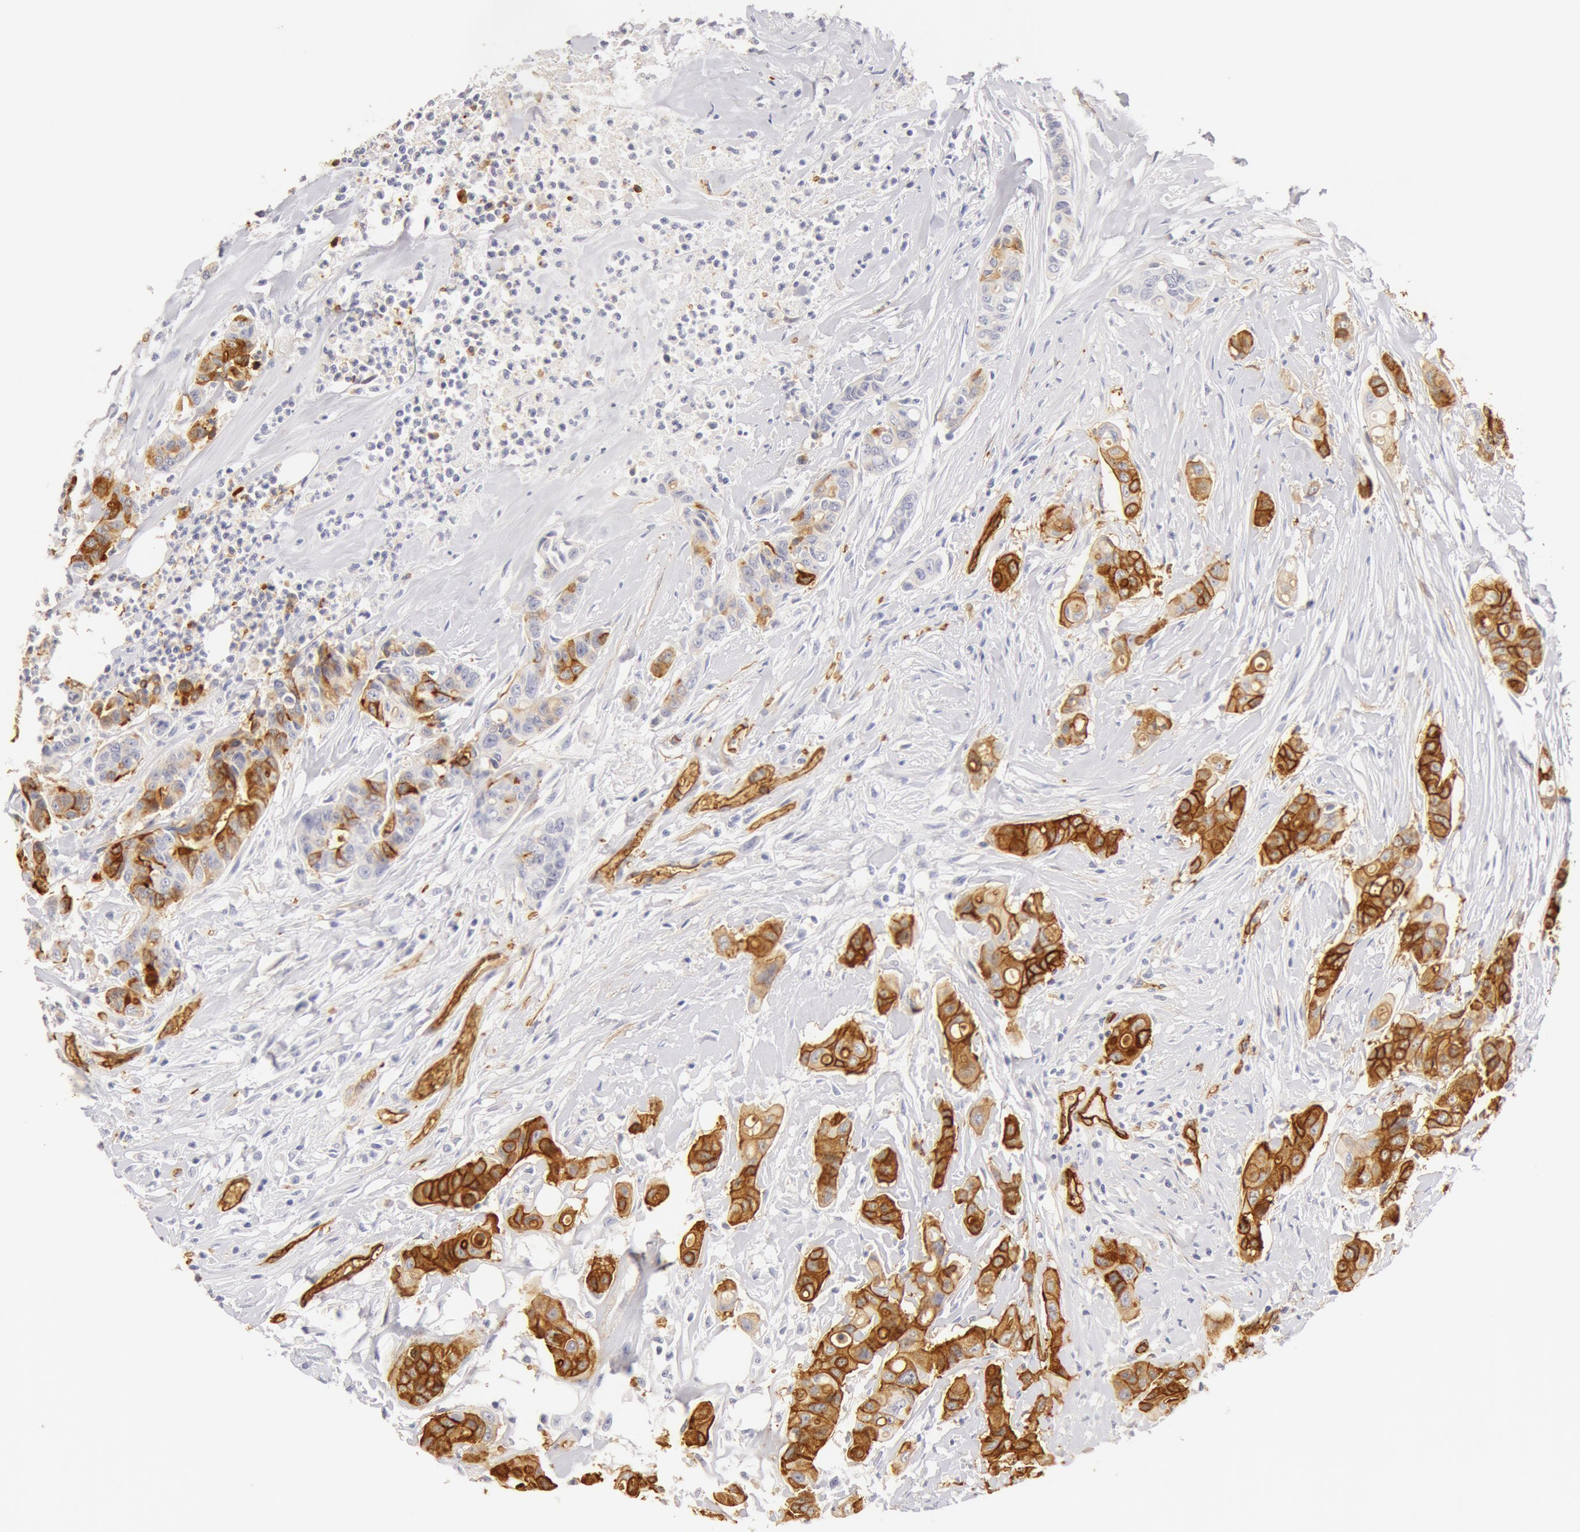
{"staining": {"intensity": "strong", "quantity": ">75%", "location": "cytoplasmic/membranous"}, "tissue": "colorectal cancer", "cell_type": "Tumor cells", "image_type": "cancer", "snomed": [{"axis": "morphology", "description": "Adenocarcinoma, NOS"}, {"axis": "topography", "description": "Colon"}], "caption": "Protein expression analysis of human colorectal cancer reveals strong cytoplasmic/membranous staining in about >75% of tumor cells.", "gene": "AQP1", "patient": {"sex": "female", "age": 70}}